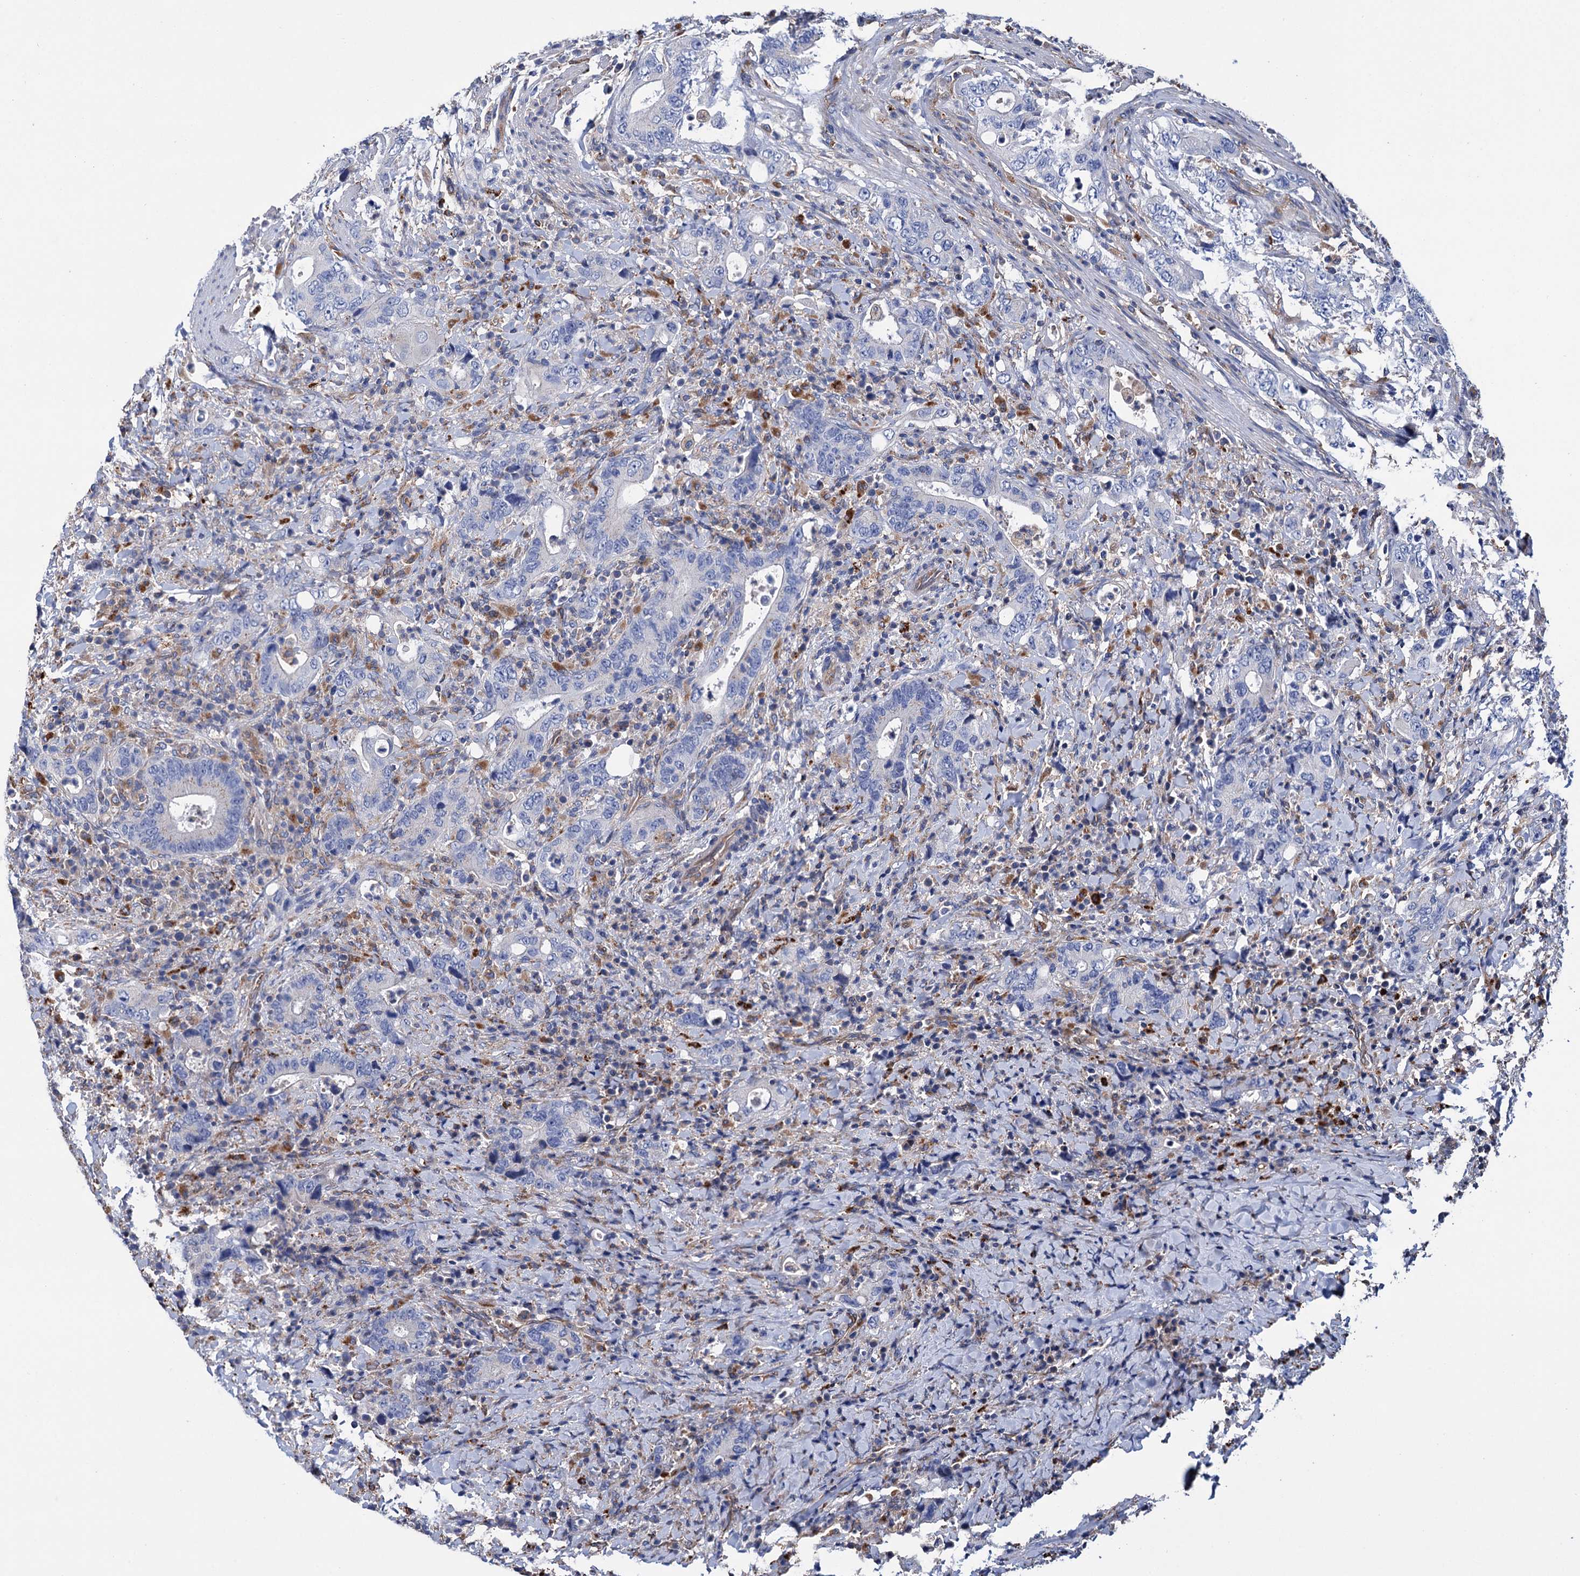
{"staining": {"intensity": "negative", "quantity": "none", "location": "none"}, "tissue": "colorectal cancer", "cell_type": "Tumor cells", "image_type": "cancer", "snomed": [{"axis": "morphology", "description": "Adenocarcinoma, NOS"}, {"axis": "topography", "description": "Colon"}], "caption": "An IHC histopathology image of colorectal adenocarcinoma is shown. There is no staining in tumor cells of colorectal adenocarcinoma.", "gene": "SCPEP1", "patient": {"sex": "female", "age": 75}}